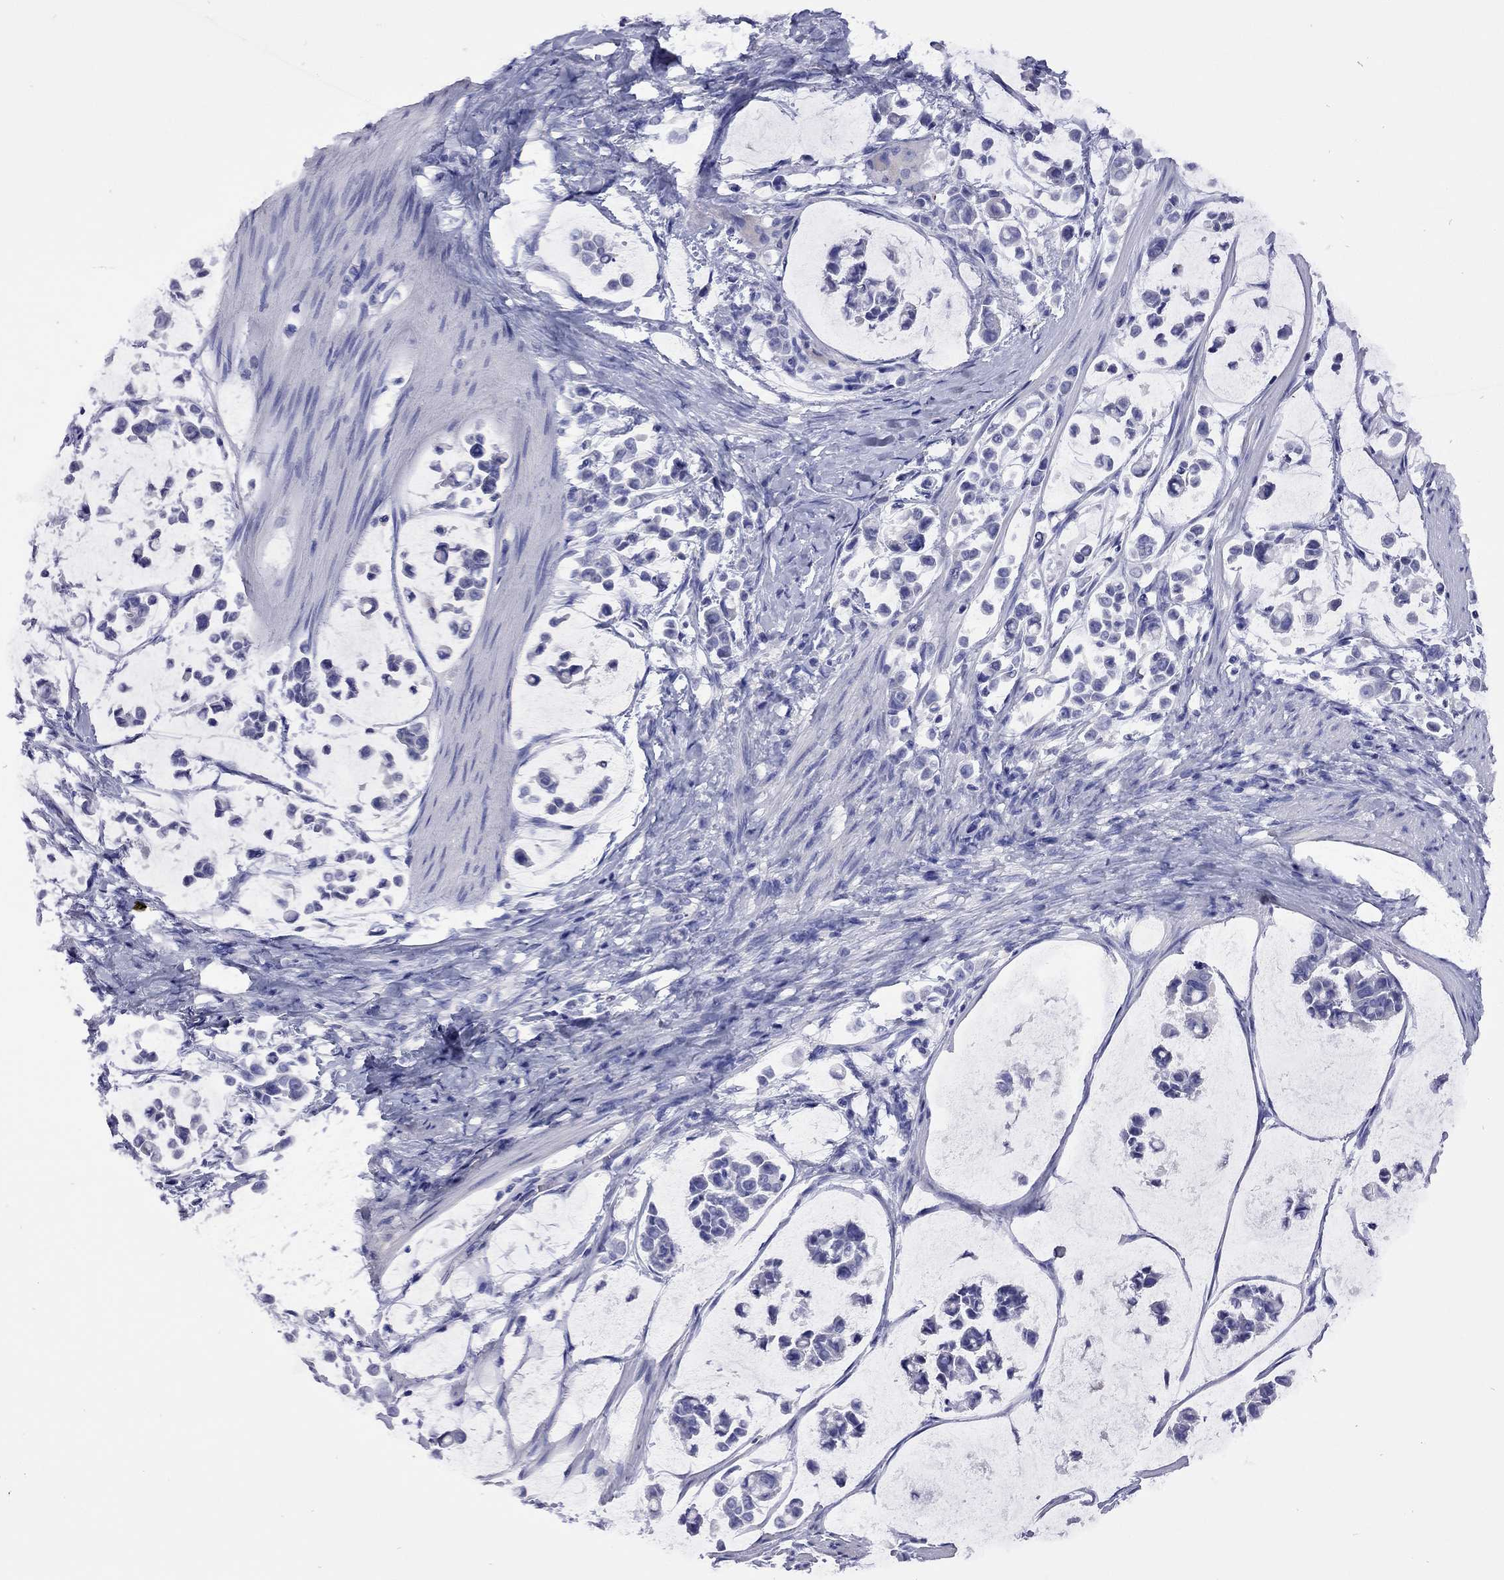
{"staining": {"intensity": "negative", "quantity": "none", "location": "none"}, "tissue": "stomach cancer", "cell_type": "Tumor cells", "image_type": "cancer", "snomed": [{"axis": "morphology", "description": "Adenocarcinoma, NOS"}, {"axis": "topography", "description": "Stomach"}], "caption": "Immunohistochemical staining of adenocarcinoma (stomach) demonstrates no significant expression in tumor cells.", "gene": "FIGLA", "patient": {"sex": "male", "age": 82}}